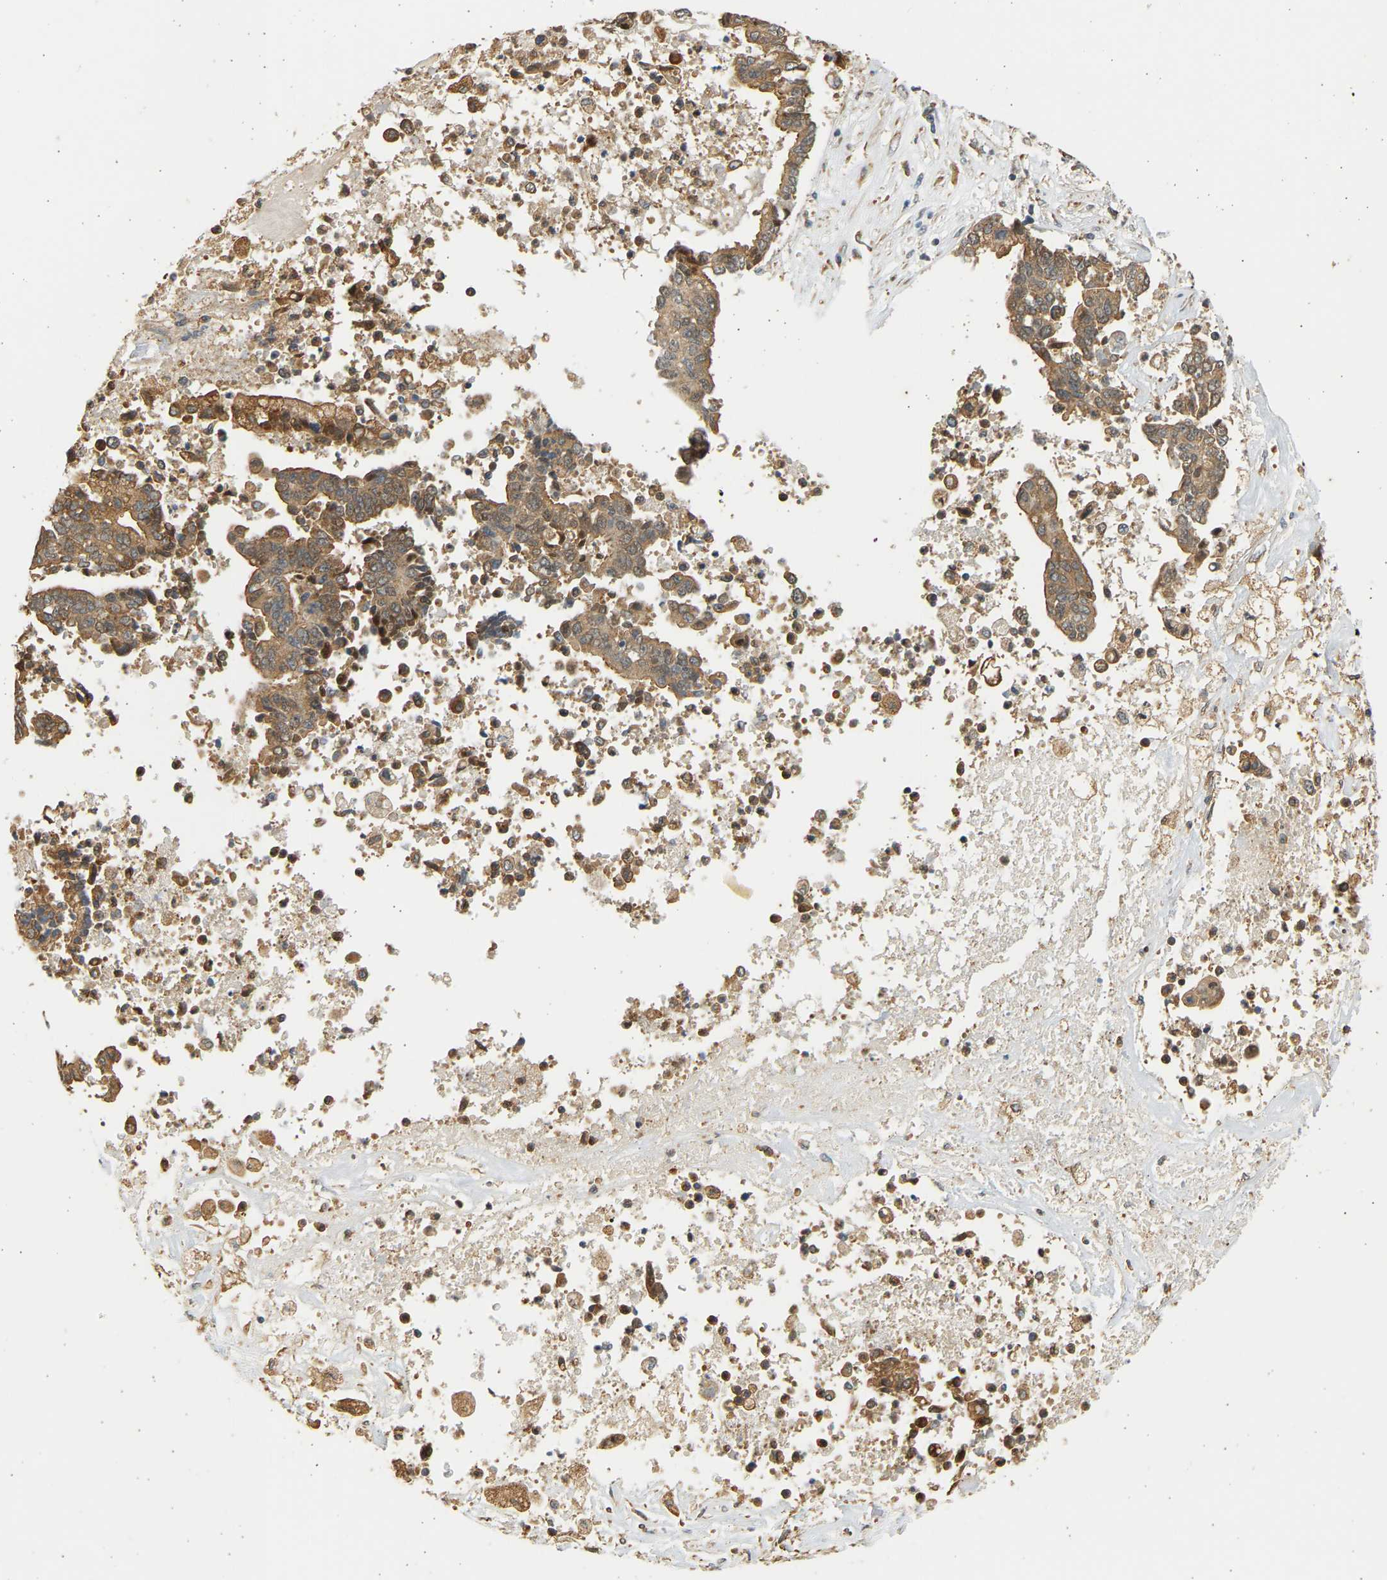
{"staining": {"intensity": "moderate", "quantity": ">75%", "location": "cytoplasmic/membranous"}, "tissue": "liver cancer", "cell_type": "Tumor cells", "image_type": "cancer", "snomed": [{"axis": "morphology", "description": "Cholangiocarcinoma"}, {"axis": "topography", "description": "Liver"}], "caption": "This histopathology image demonstrates immunohistochemistry staining of liver cancer, with medium moderate cytoplasmic/membranous staining in approximately >75% of tumor cells.", "gene": "B4GALT6", "patient": {"sex": "male", "age": 57}}